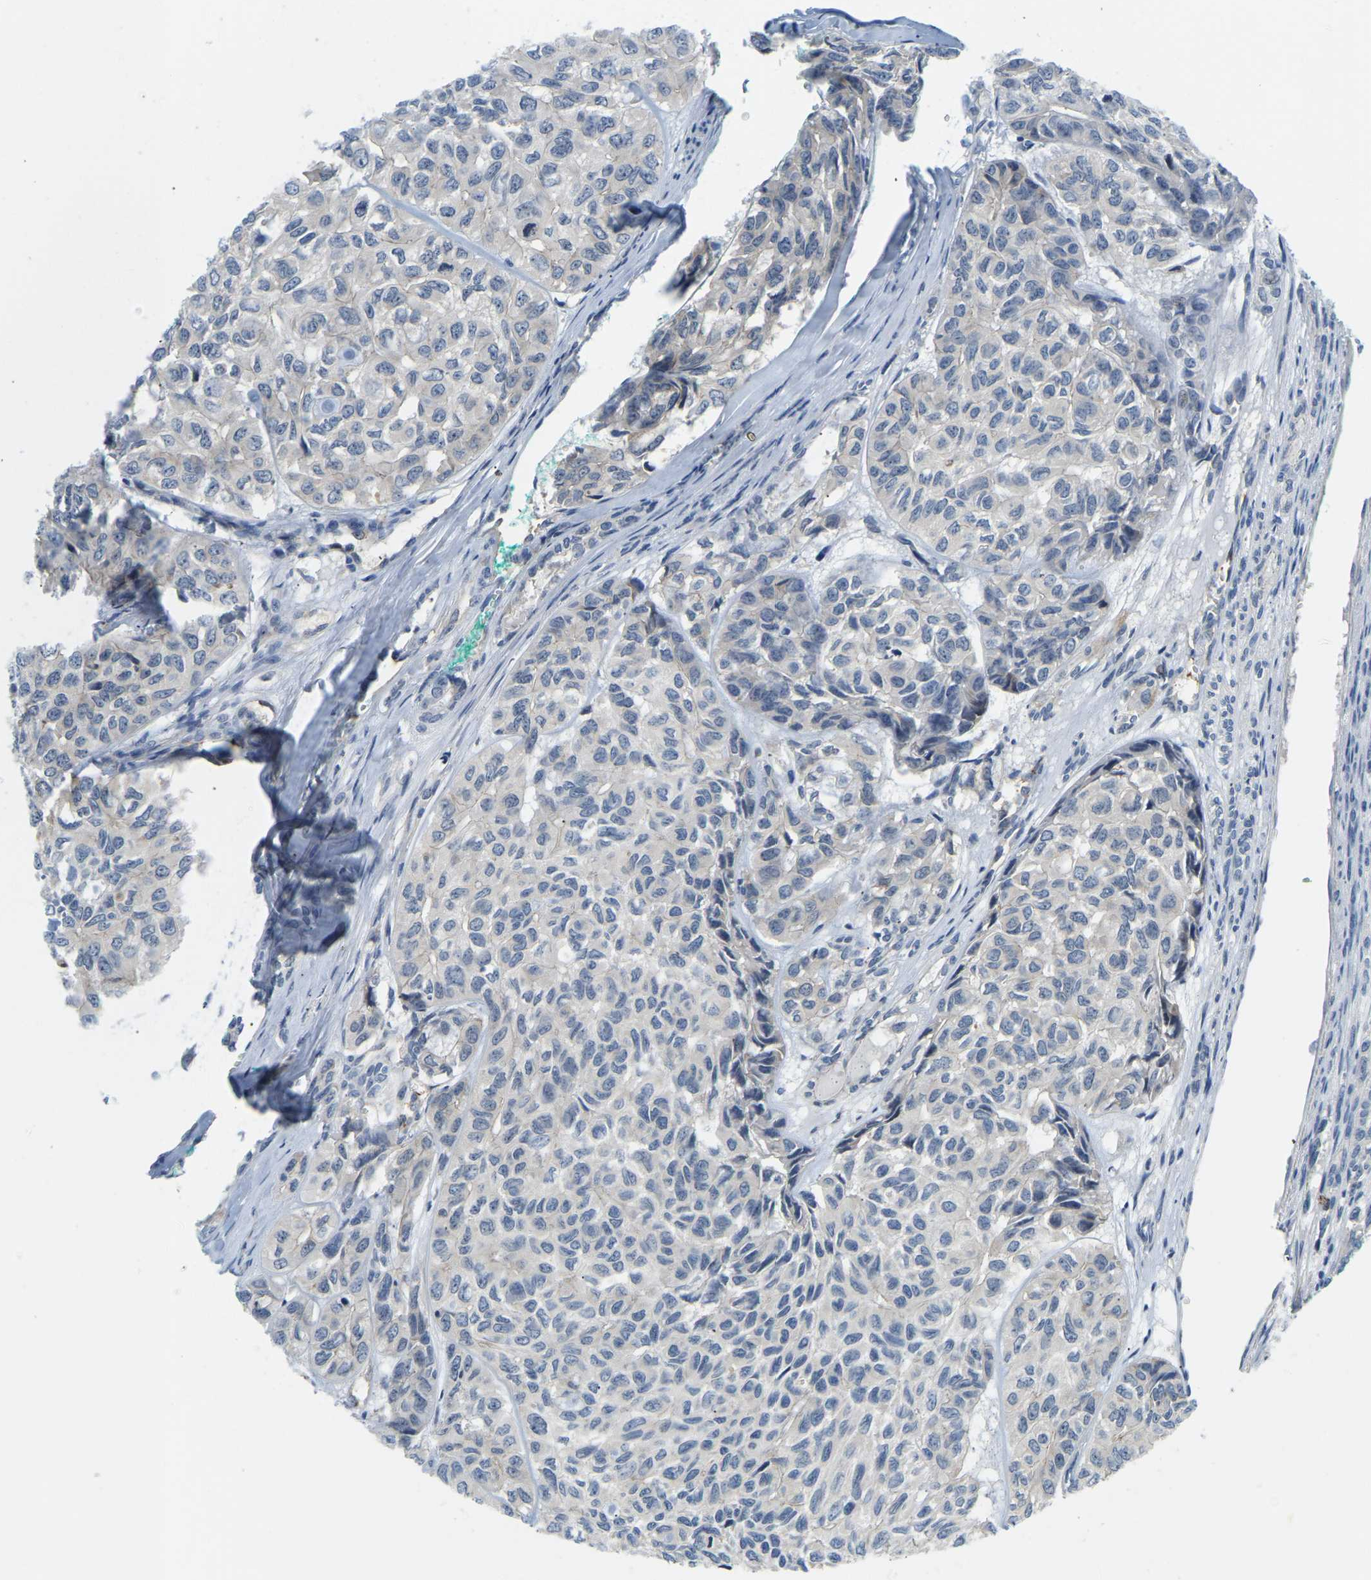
{"staining": {"intensity": "negative", "quantity": "none", "location": "none"}, "tissue": "head and neck cancer", "cell_type": "Tumor cells", "image_type": "cancer", "snomed": [{"axis": "morphology", "description": "Adenocarcinoma, NOS"}, {"axis": "topography", "description": "Salivary gland, NOS"}, {"axis": "topography", "description": "Head-Neck"}], "caption": "An IHC photomicrograph of adenocarcinoma (head and neck) is shown. There is no staining in tumor cells of adenocarcinoma (head and neck).", "gene": "RRP1", "patient": {"sex": "female", "age": 76}}